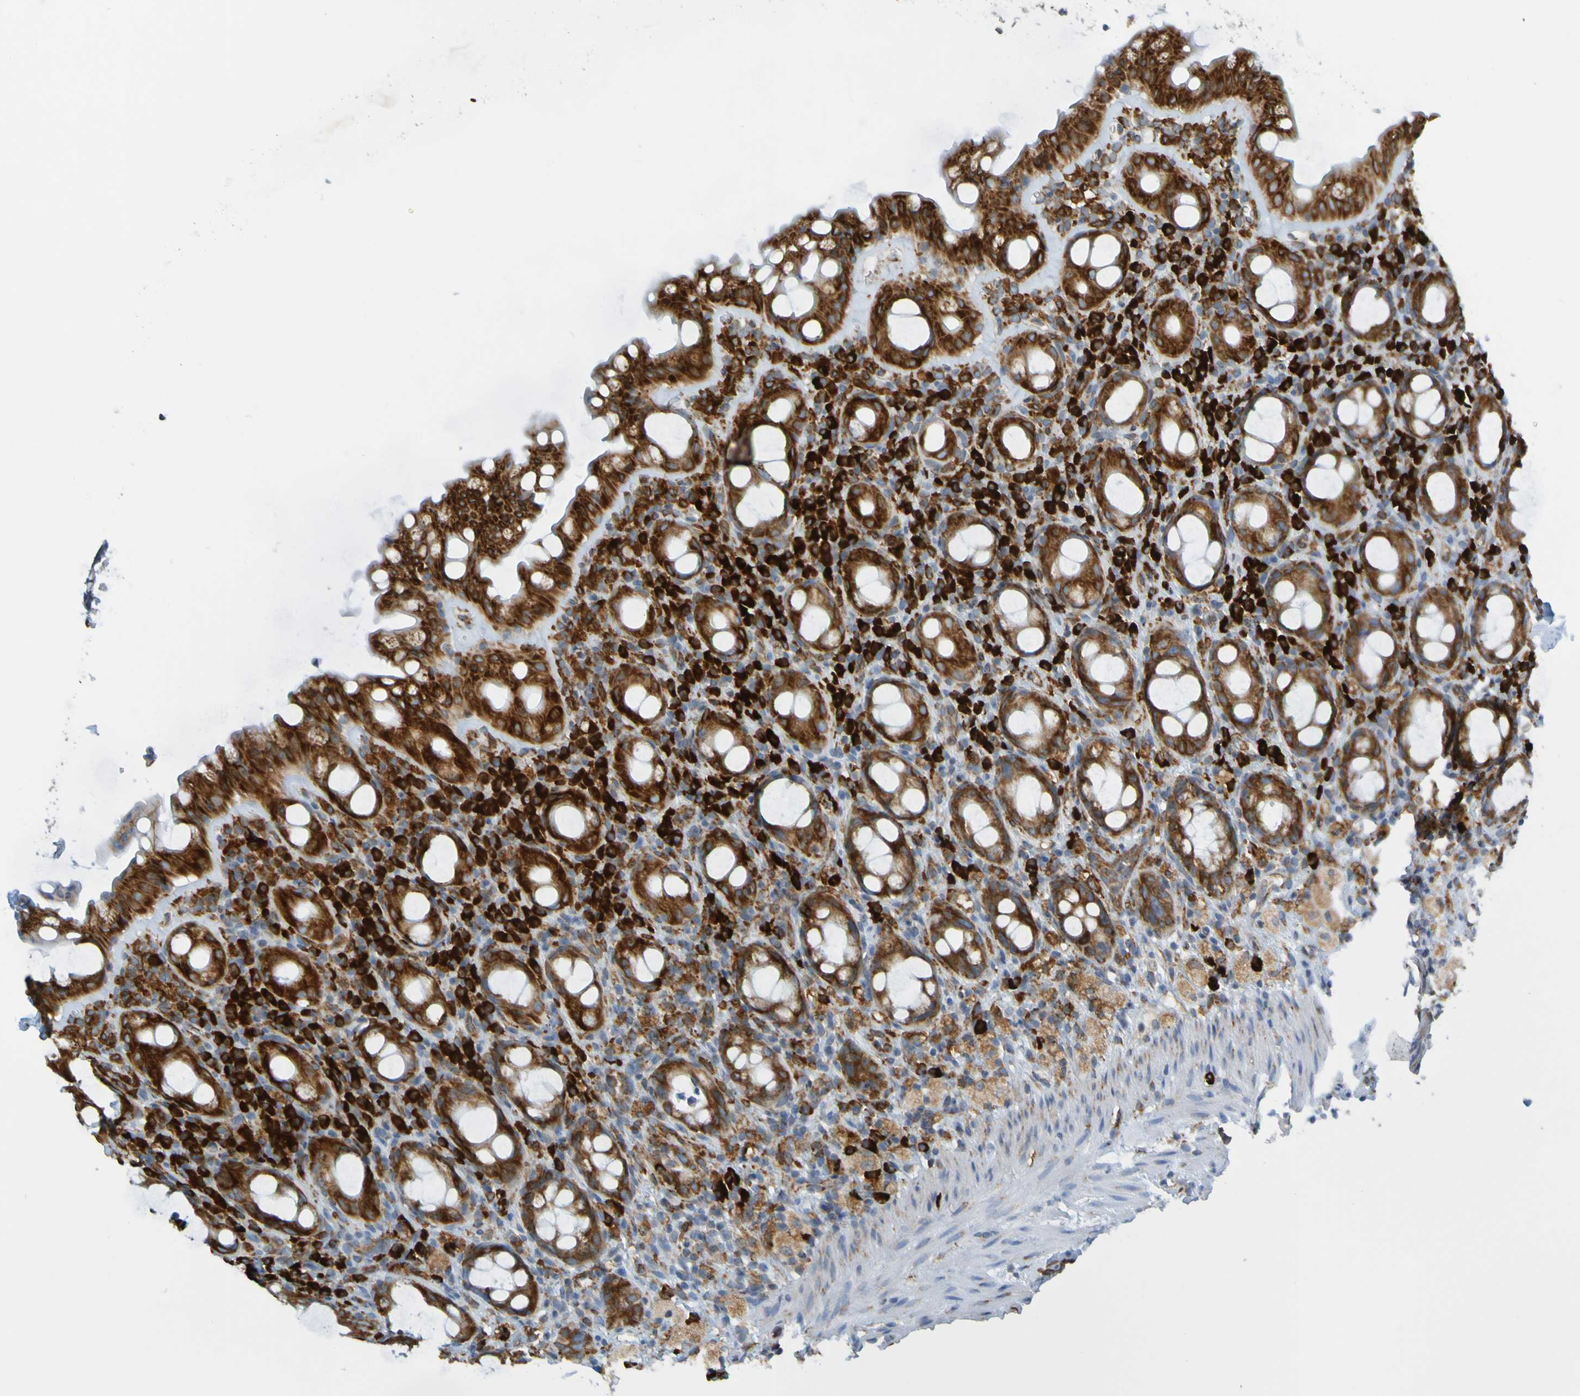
{"staining": {"intensity": "strong", "quantity": ">75%", "location": "cytoplasmic/membranous"}, "tissue": "rectum", "cell_type": "Glandular cells", "image_type": "normal", "snomed": [{"axis": "morphology", "description": "Normal tissue, NOS"}, {"axis": "topography", "description": "Rectum"}], "caption": "IHC micrograph of benign rectum stained for a protein (brown), which displays high levels of strong cytoplasmic/membranous expression in about >75% of glandular cells.", "gene": "SSR1", "patient": {"sex": "male", "age": 44}}